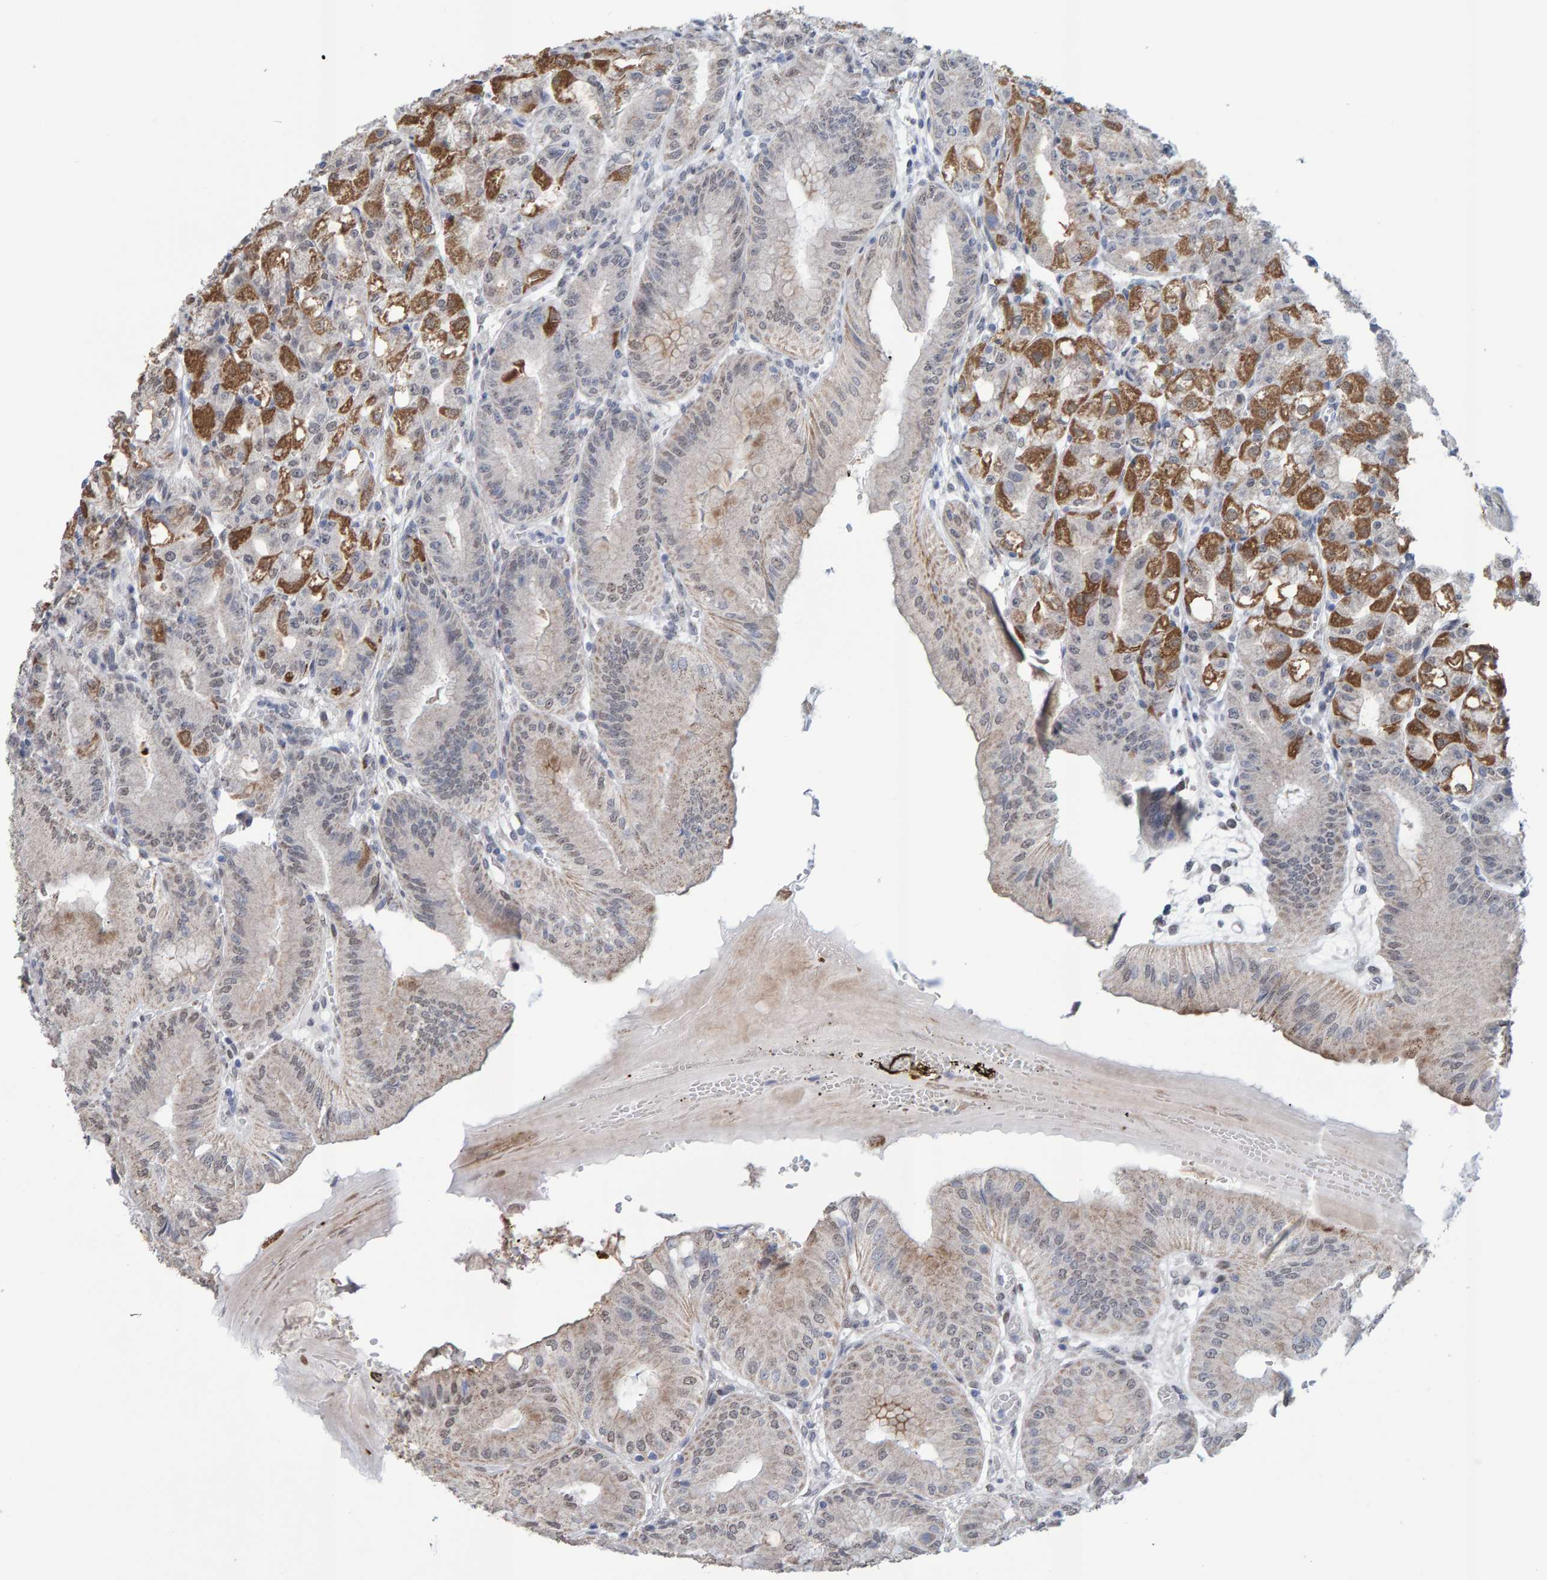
{"staining": {"intensity": "moderate", "quantity": "25%-75%", "location": "cytoplasmic/membranous"}, "tissue": "stomach", "cell_type": "Glandular cells", "image_type": "normal", "snomed": [{"axis": "morphology", "description": "Normal tissue, NOS"}, {"axis": "topography", "description": "Stomach, lower"}], "caption": "Protein expression analysis of unremarkable stomach reveals moderate cytoplasmic/membranous positivity in about 25%-75% of glandular cells. (Brightfield microscopy of DAB IHC at high magnification).", "gene": "USP43", "patient": {"sex": "male", "age": 71}}